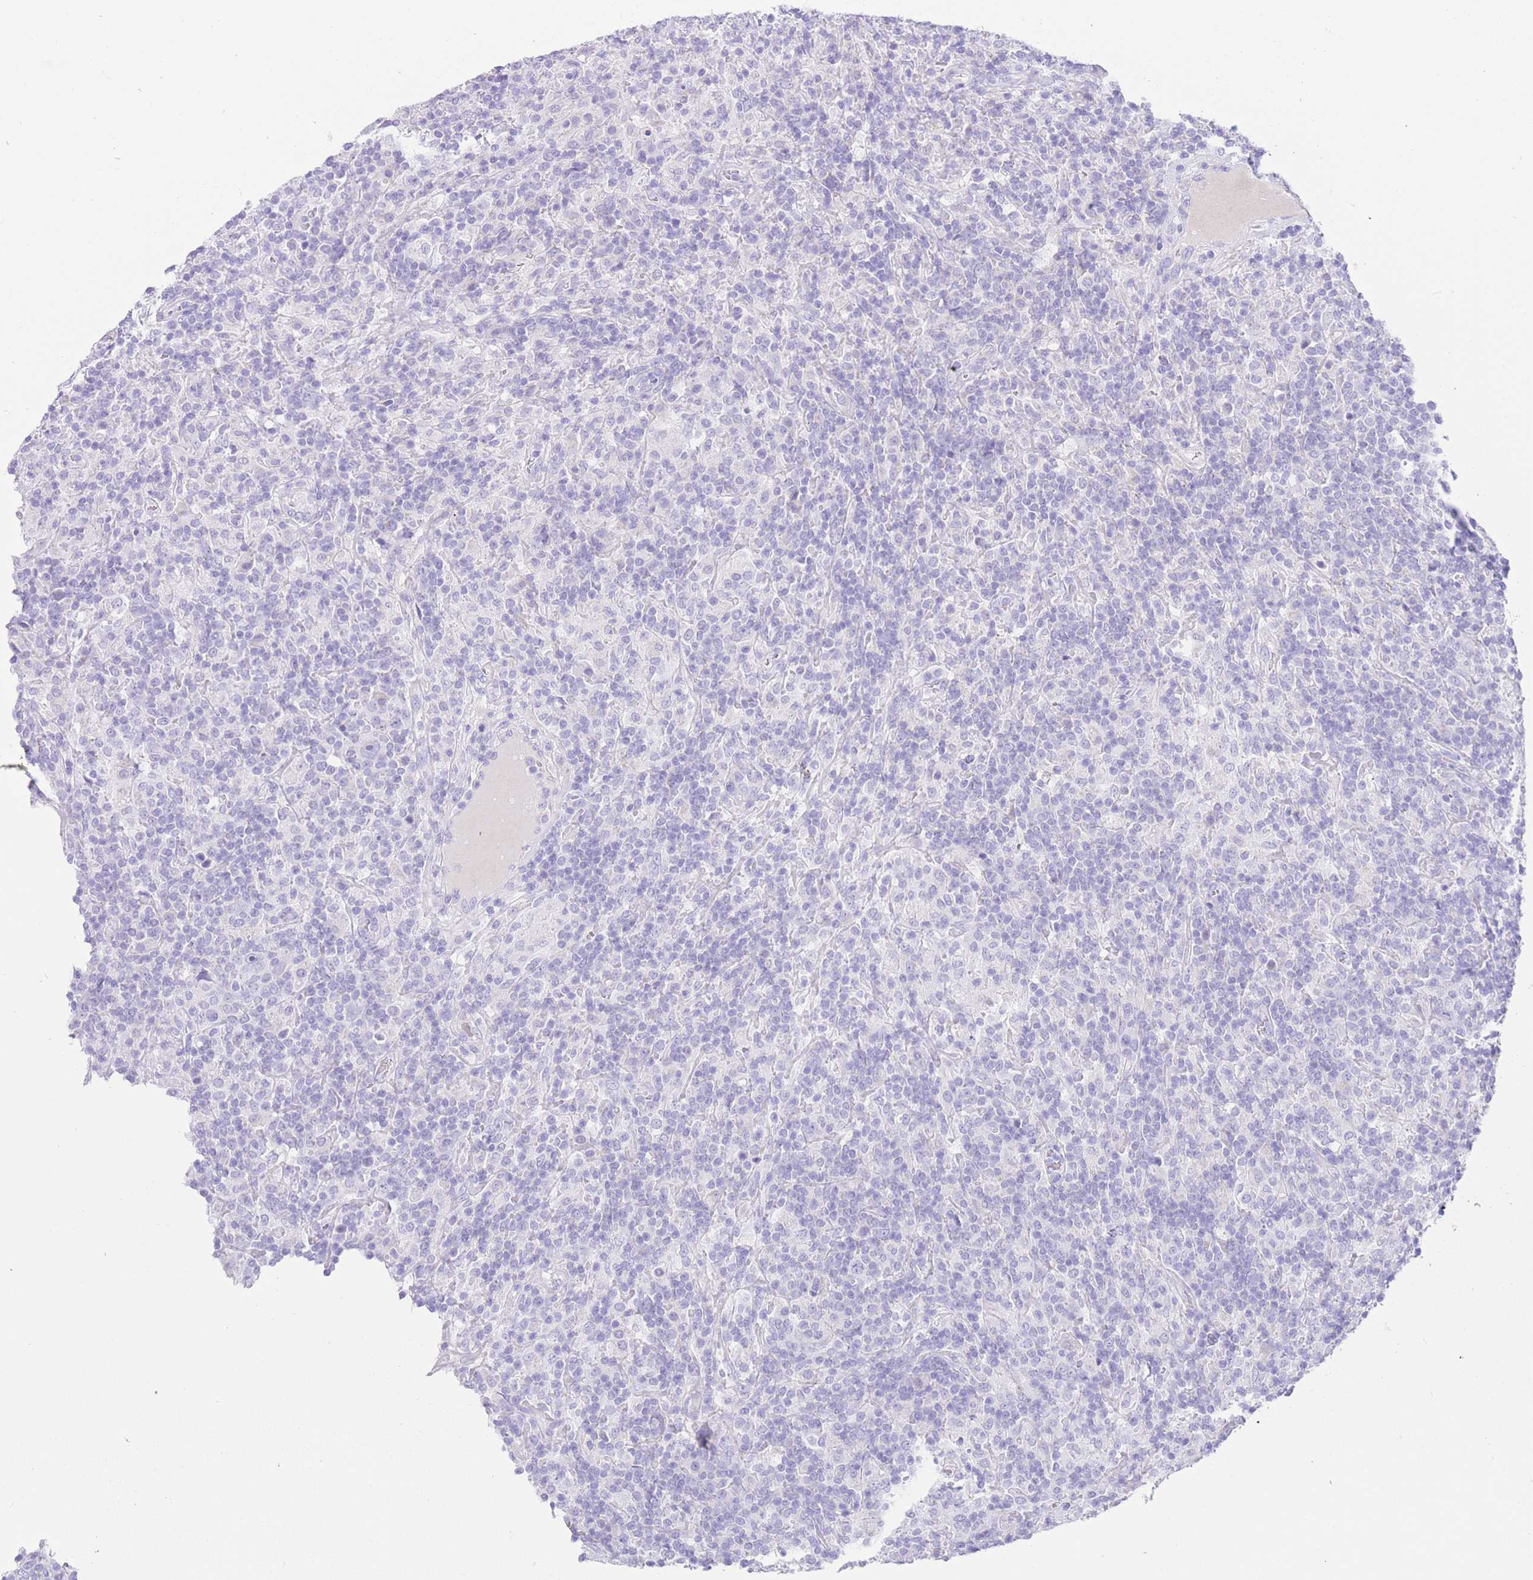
{"staining": {"intensity": "negative", "quantity": "none", "location": "none"}, "tissue": "lymphoma", "cell_type": "Tumor cells", "image_type": "cancer", "snomed": [{"axis": "morphology", "description": "Hodgkin's disease, NOS"}, {"axis": "topography", "description": "Lymph node"}], "caption": "Tumor cells are negative for brown protein staining in lymphoma. The staining was performed using DAB to visualize the protein expression in brown, while the nuclei were stained in blue with hematoxylin (Magnification: 20x).", "gene": "ACSM4", "patient": {"sex": "male", "age": 70}}